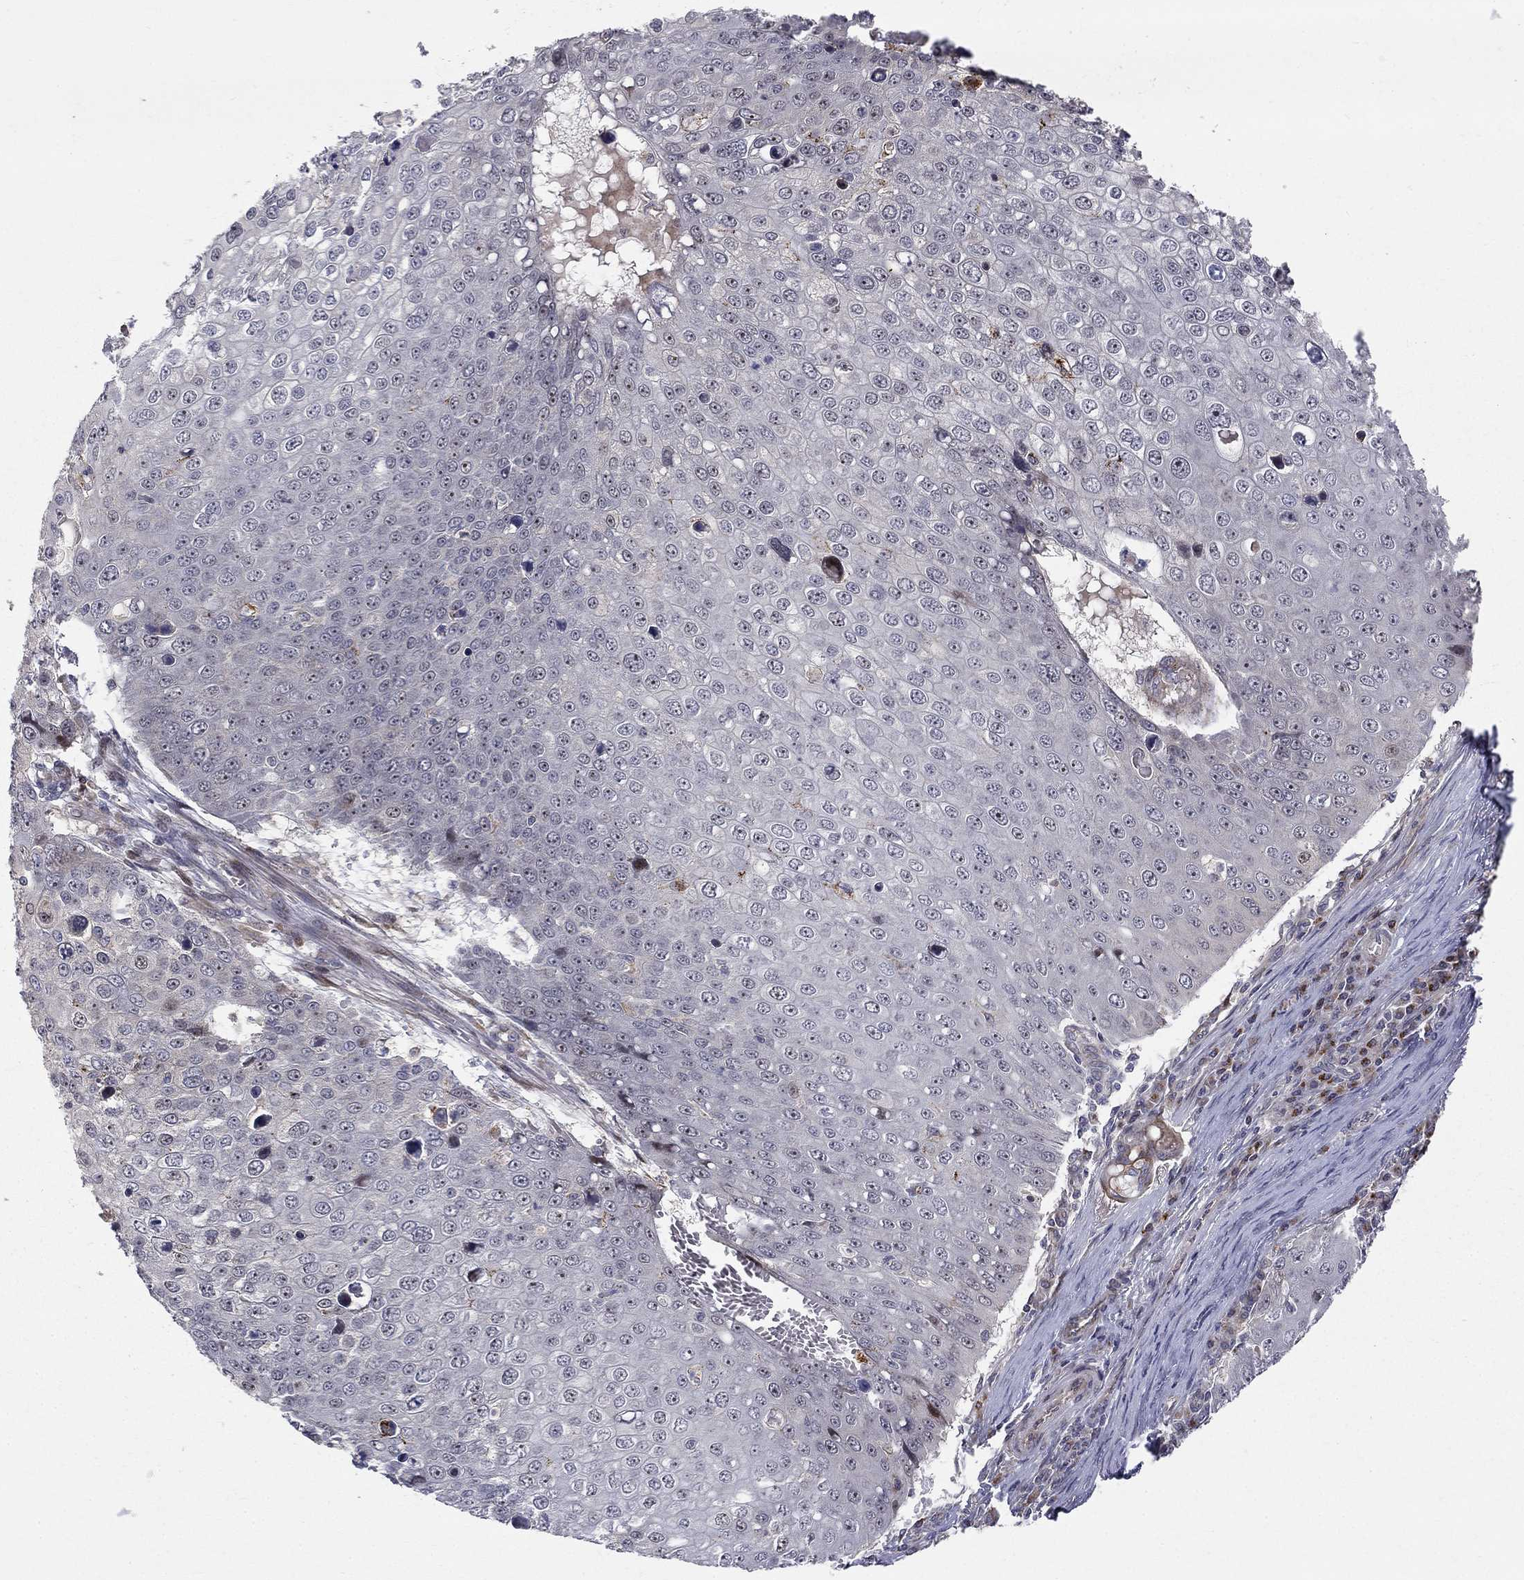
{"staining": {"intensity": "moderate", "quantity": "<25%", "location": "nuclear"}, "tissue": "skin cancer", "cell_type": "Tumor cells", "image_type": "cancer", "snomed": [{"axis": "morphology", "description": "Squamous cell carcinoma, NOS"}, {"axis": "topography", "description": "Skin"}], "caption": "IHC image of neoplastic tissue: human skin squamous cell carcinoma stained using IHC displays low levels of moderate protein expression localized specifically in the nuclear of tumor cells, appearing as a nuclear brown color.", "gene": "WDR19", "patient": {"sex": "male", "age": 71}}